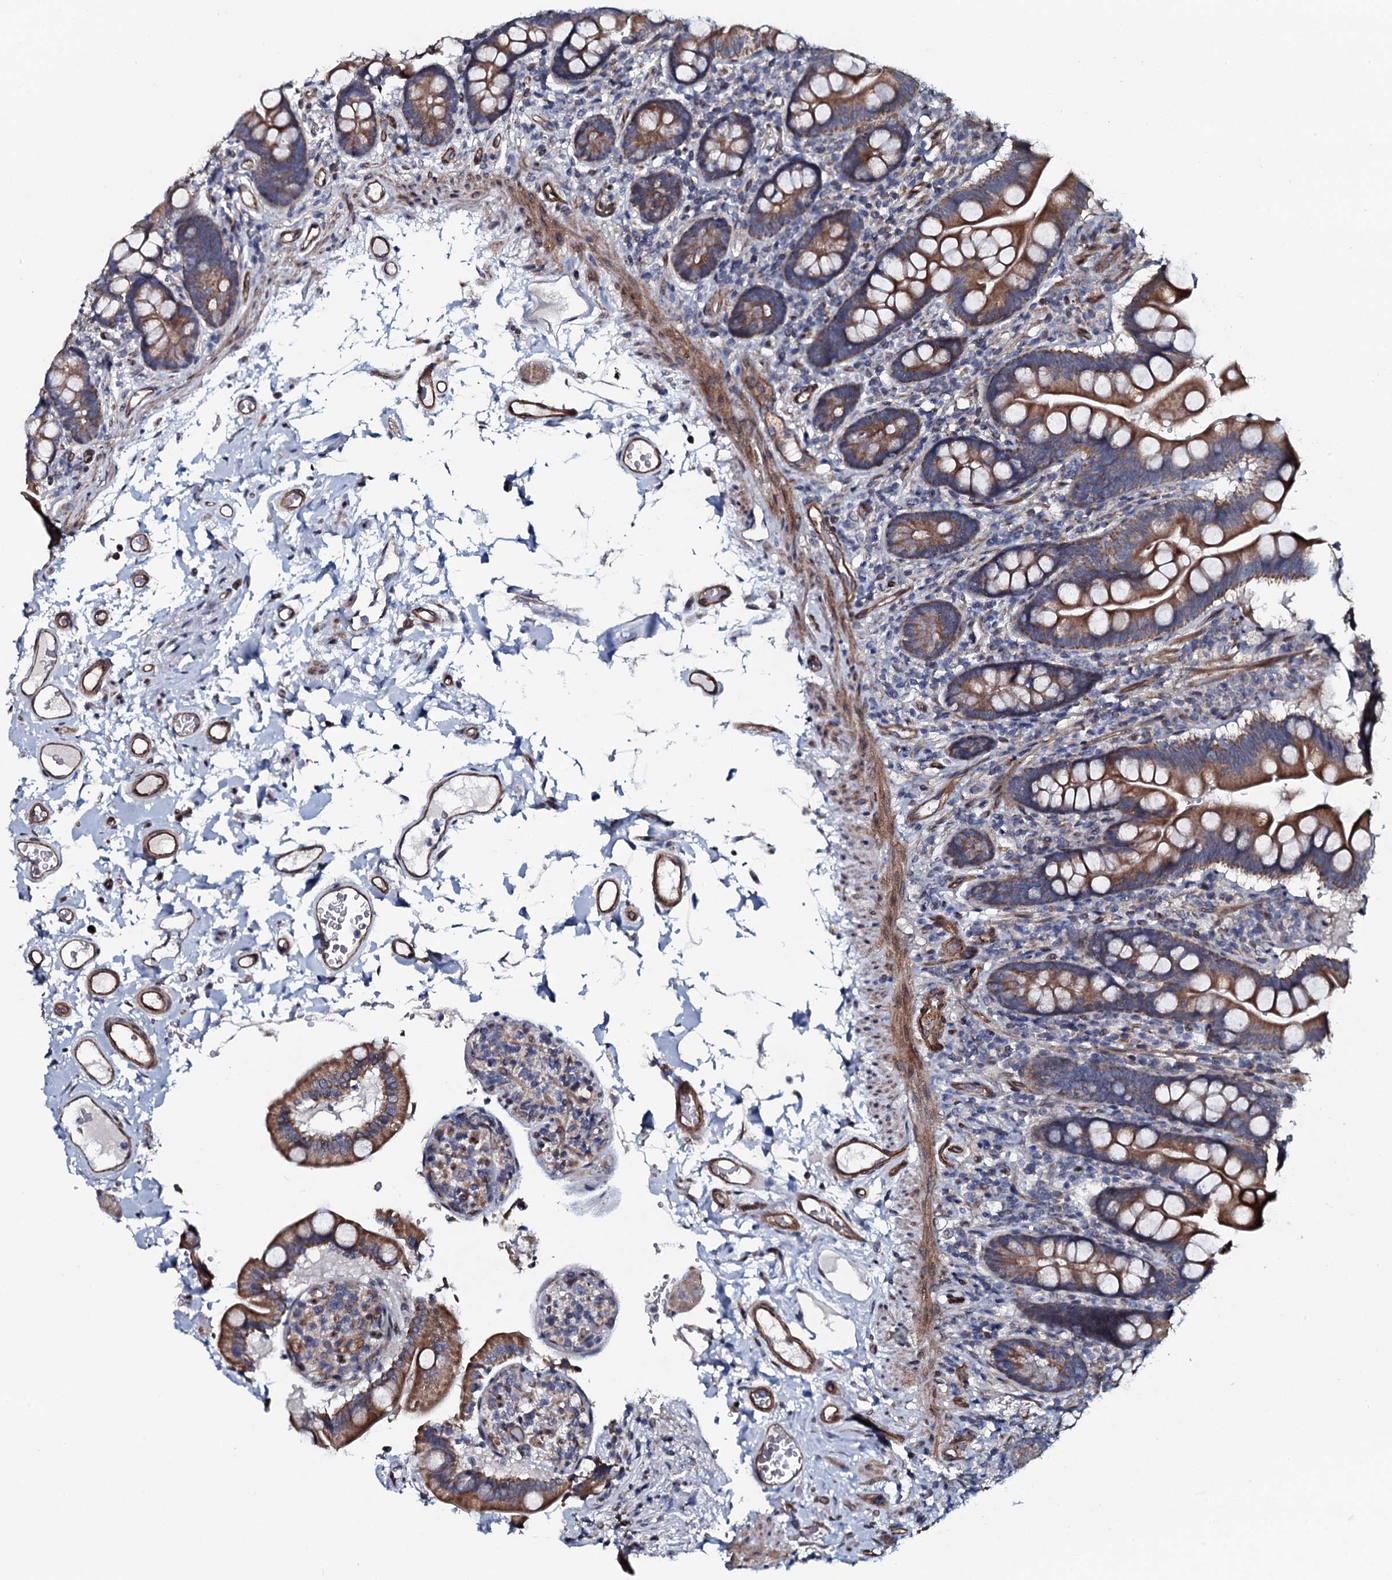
{"staining": {"intensity": "moderate", "quantity": ">75%", "location": "cytoplasmic/membranous"}, "tissue": "small intestine", "cell_type": "Glandular cells", "image_type": "normal", "snomed": [{"axis": "morphology", "description": "Normal tissue, NOS"}, {"axis": "topography", "description": "Small intestine"}], "caption": "Protein analysis of unremarkable small intestine demonstrates moderate cytoplasmic/membranous expression in approximately >75% of glandular cells.", "gene": "KCTD4", "patient": {"sex": "female", "age": 64}}